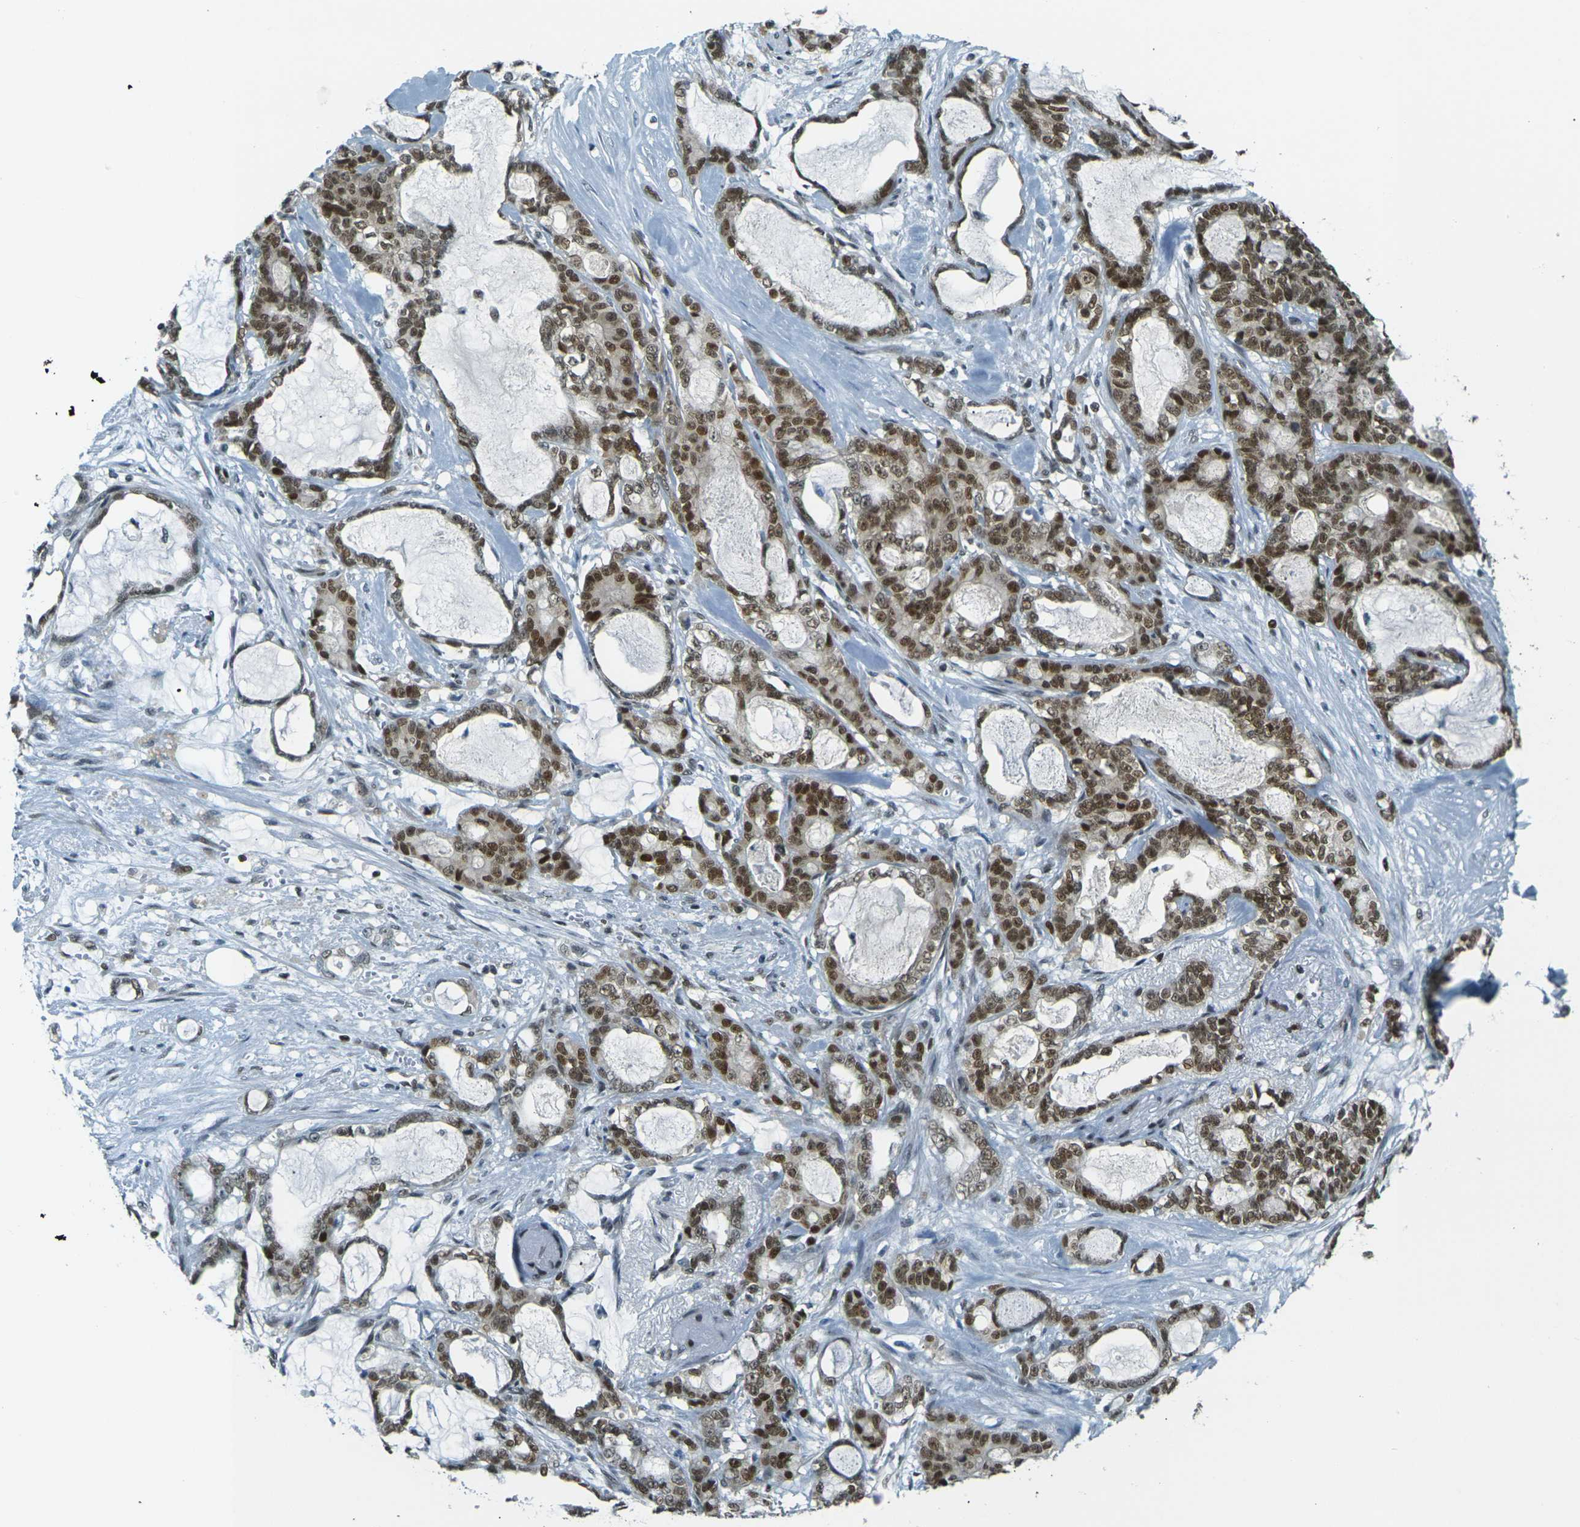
{"staining": {"intensity": "moderate", "quantity": ">75%", "location": "nuclear"}, "tissue": "pancreatic cancer", "cell_type": "Tumor cells", "image_type": "cancer", "snomed": [{"axis": "morphology", "description": "Adenocarcinoma, NOS"}, {"axis": "topography", "description": "Pancreas"}], "caption": "Adenocarcinoma (pancreatic) stained for a protein exhibits moderate nuclear positivity in tumor cells.", "gene": "NHEJ1", "patient": {"sex": "female", "age": 73}}